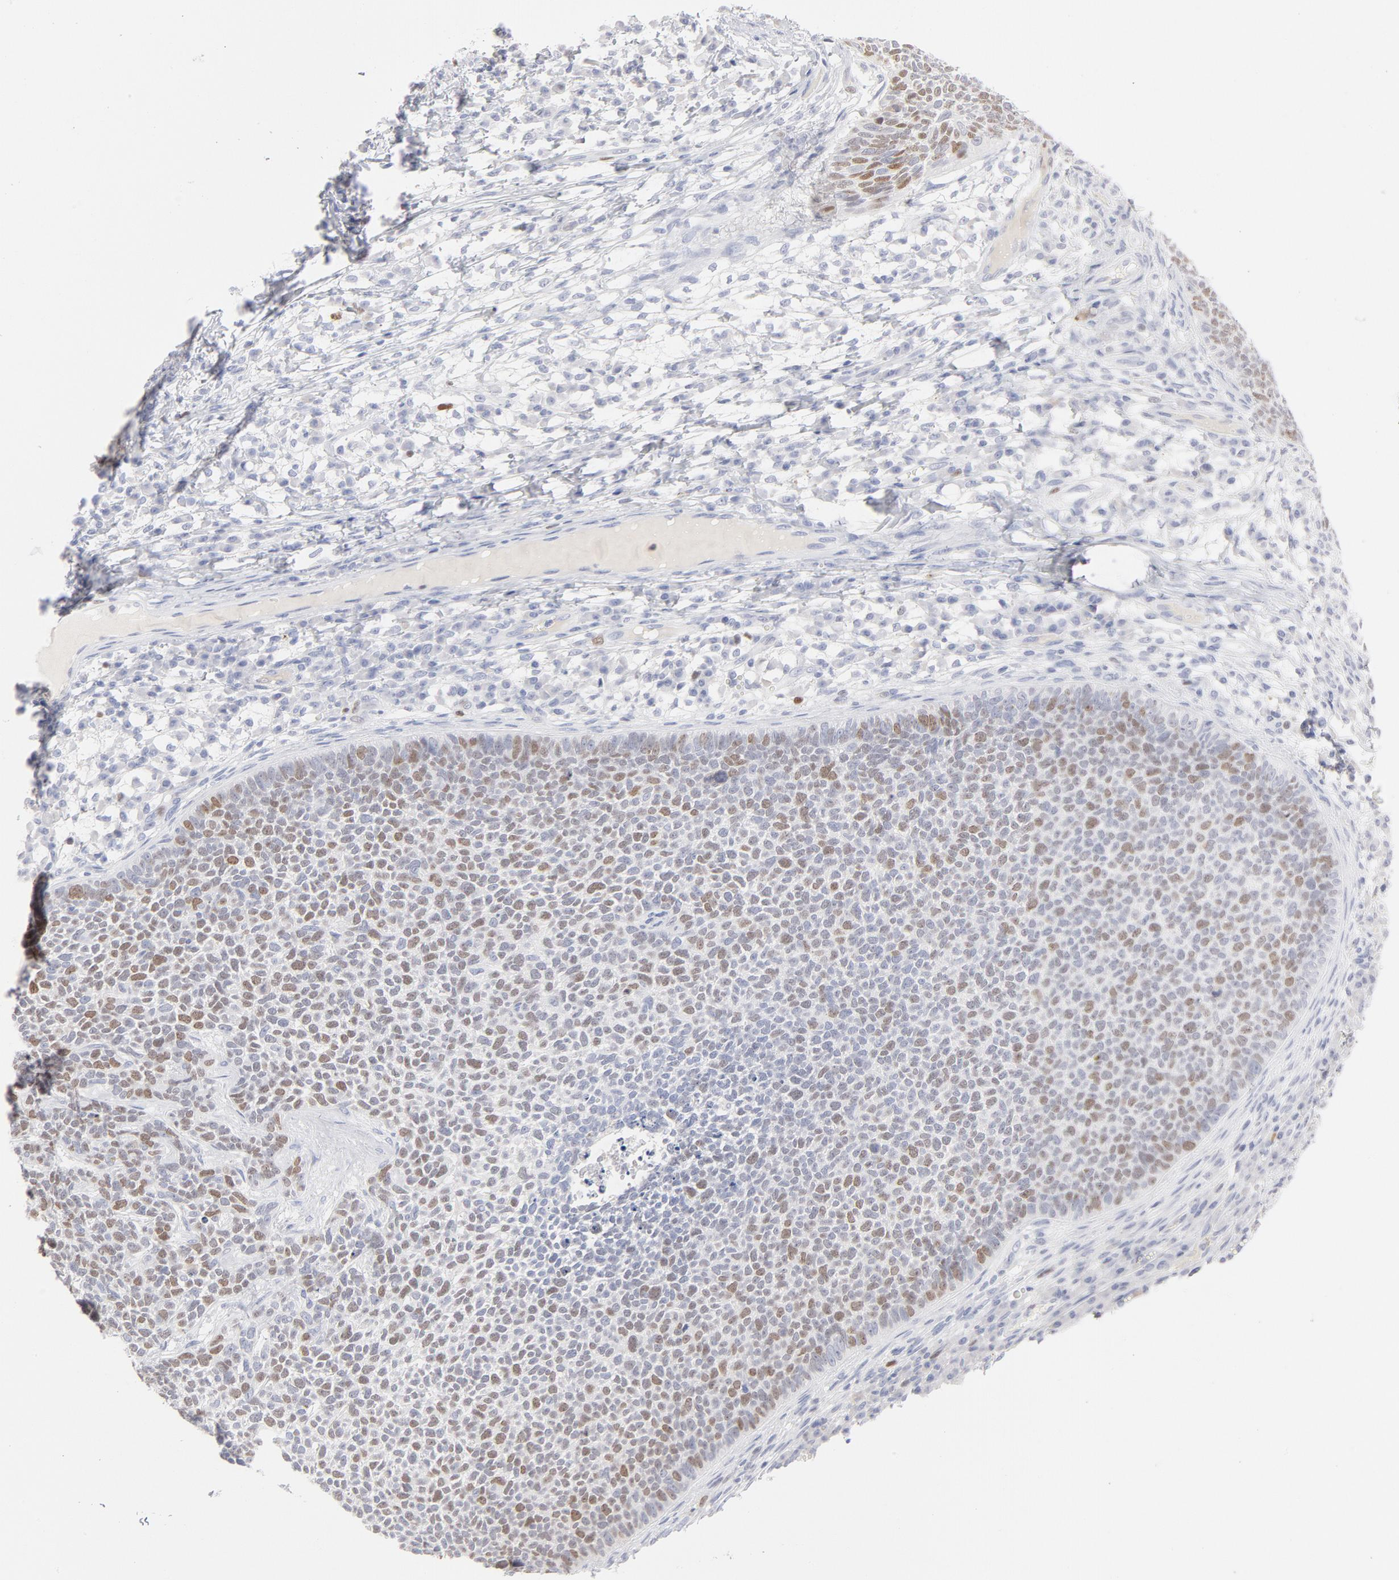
{"staining": {"intensity": "moderate", "quantity": "25%-75%", "location": "nuclear"}, "tissue": "skin cancer", "cell_type": "Tumor cells", "image_type": "cancer", "snomed": [{"axis": "morphology", "description": "Basal cell carcinoma"}, {"axis": "topography", "description": "Skin"}], "caption": "Moderate nuclear staining for a protein is appreciated in approximately 25%-75% of tumor cells of basal cell carcinoma (skin) using IHC.", "gene": "MCM7", "patient": {"sex": "female", "age": 84}}